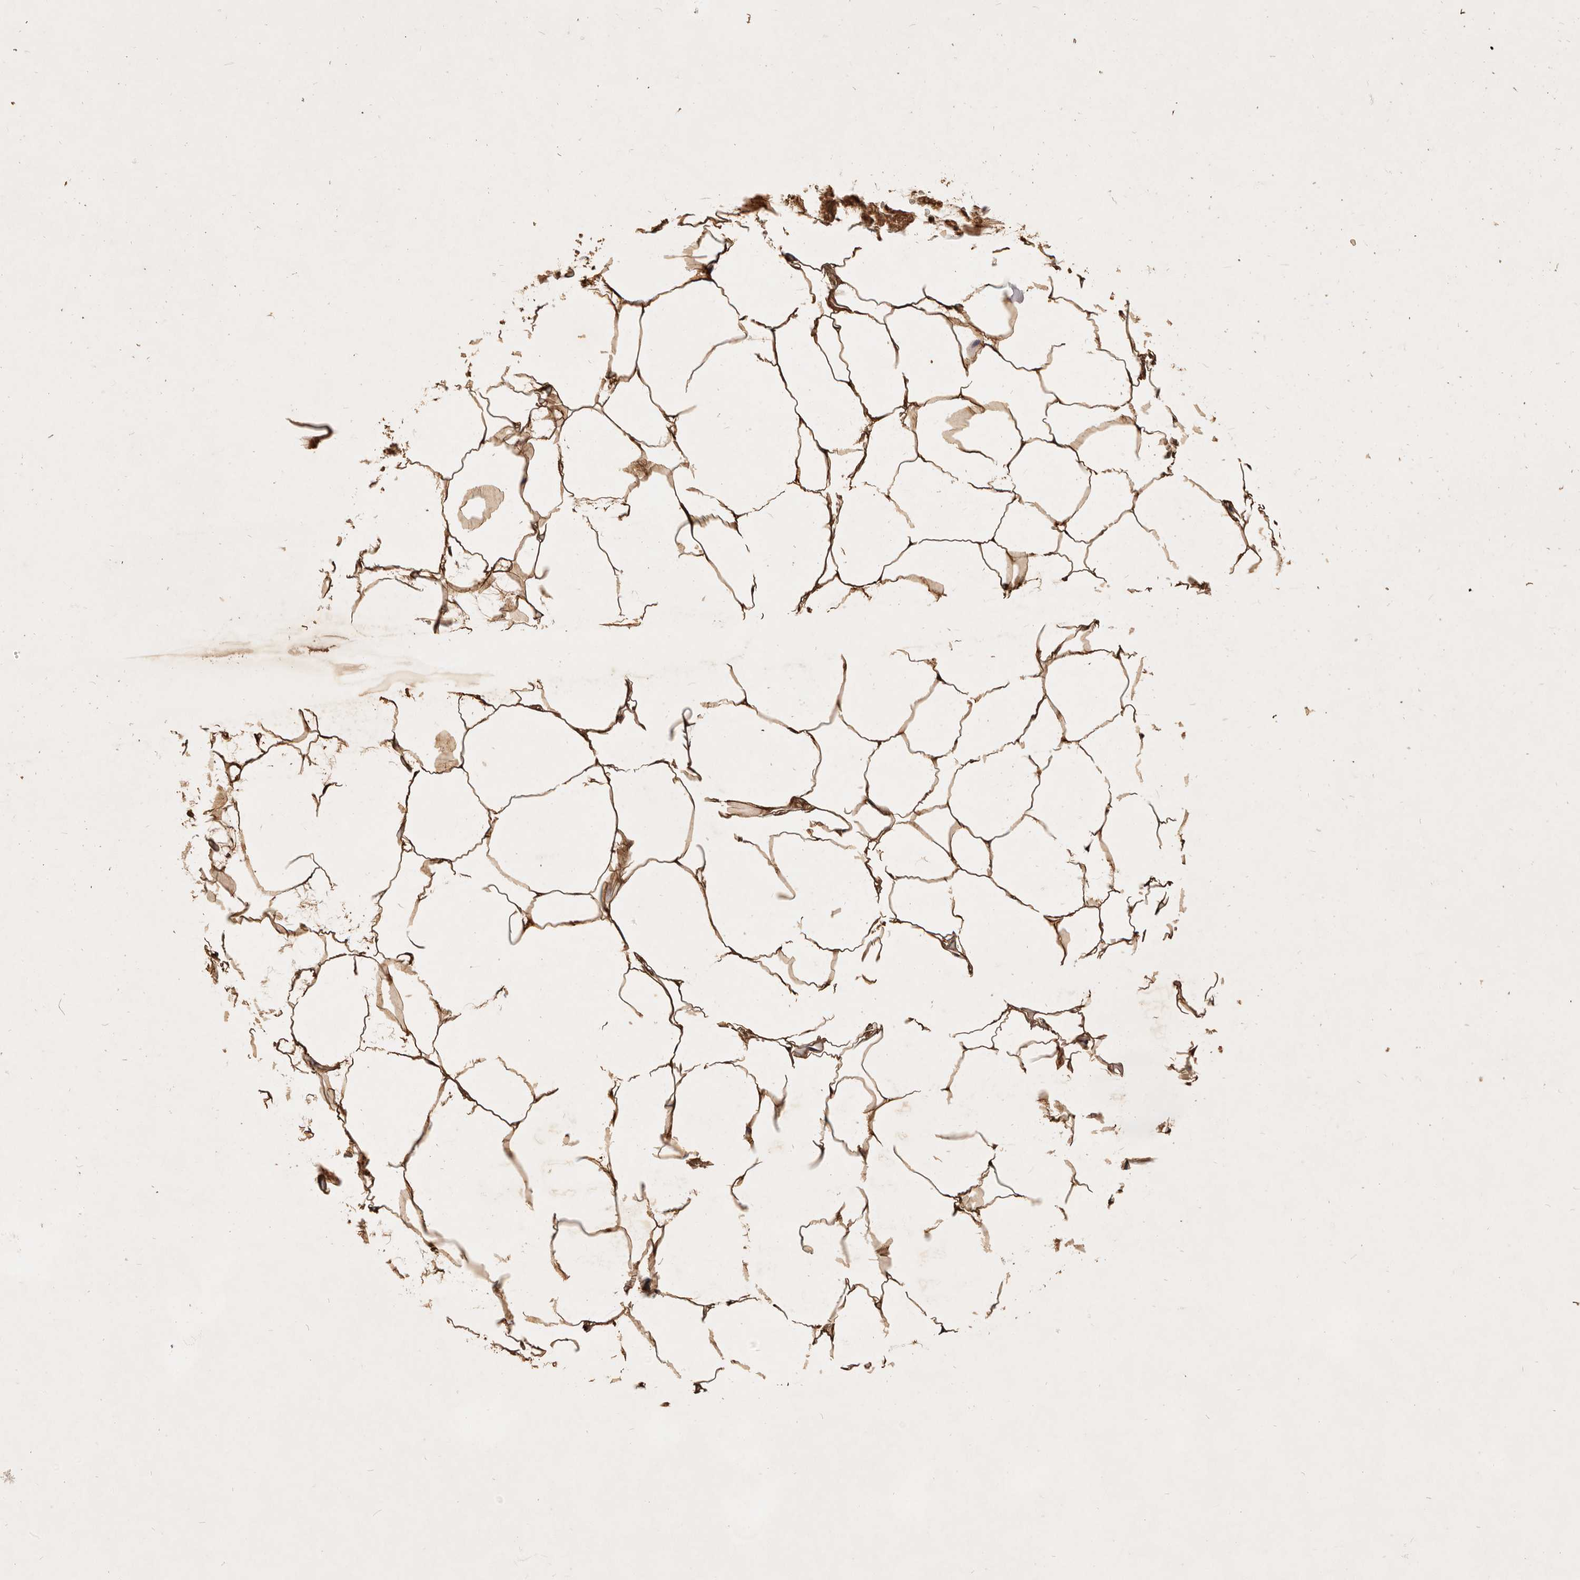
{"staining": {"intensity": "moderate", "quantity": ">75%", "location": "cytoplasmic/membranous"}, "tissue": "adipose tissue", "cell_type": "Adipocytes", "image_type": "normal", "snomed": [{"axis": "morphology", "description": "Normal tissue, NOS"}, {"axis": "morphology", "description": "Fibrosis, NOS"}, {"axis": "topography", "description": "Breast"}, {"axis": "topography", "description": "Adipose tissue"}], "caption": "This is a micrograph of immunohistochemistry staining of normal adipose tissue, which shows moderate positivity in the cytoplasmic/membranous of adipocytes.", "gene": "PARS2", "patient": {"sex": "female", "age": 39}}